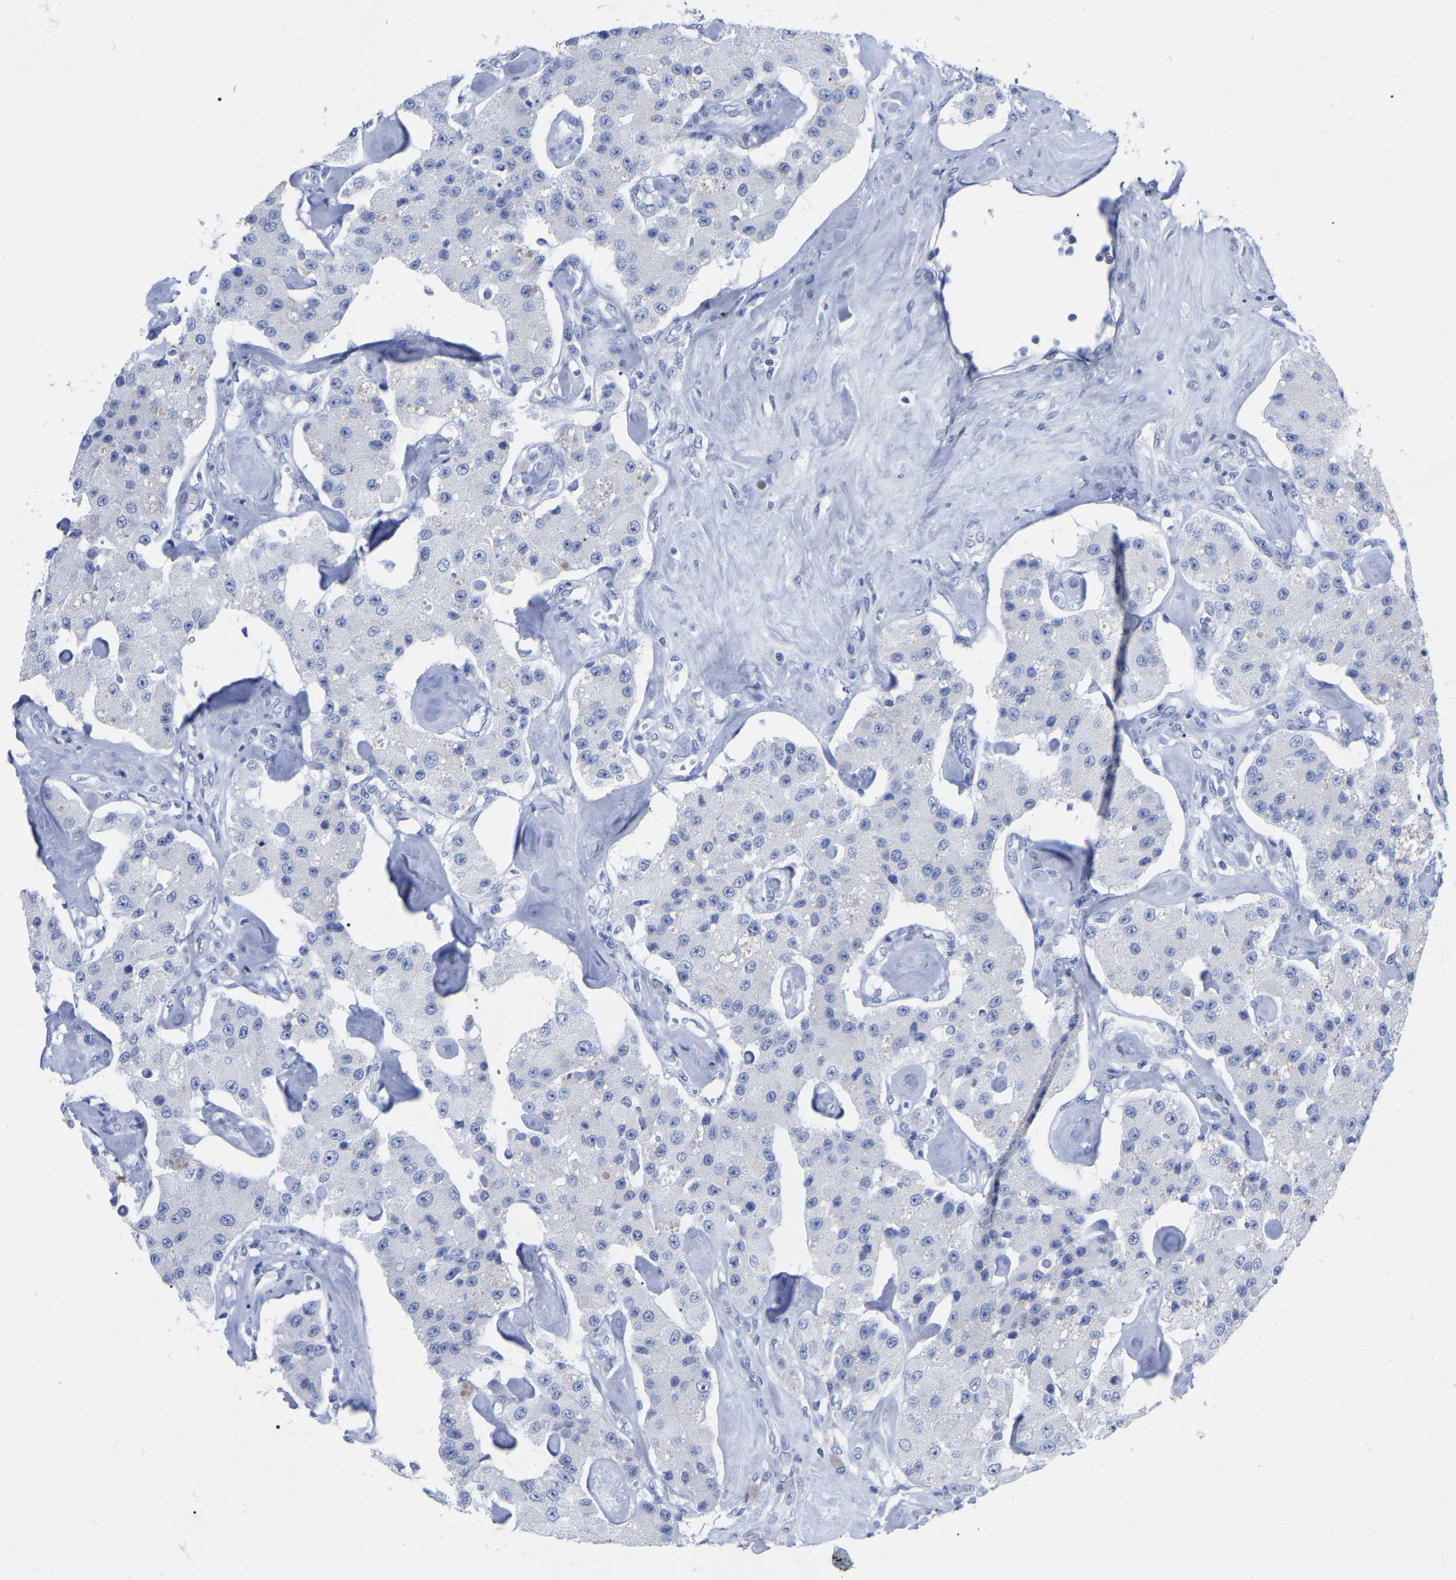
{"staining": {"intensity": "negative", "quantity": "none", "location": "none"}, "tissue": "carcinoid", "cell_type": "Tumor cells", "image_type": "cancer", "snomed": [{"axis": "morphology", "description": "Carcinoid, malignant, NOS"}, {"axis": "topography", "description": "Pancreas"}], "caption": "This histopathology image is of carcinoid stained with immunohistochemistry (IHC) to label a protein in brown with the nuclei are counter-stained blue. There is no positivity in tumor cells.", "gene": "ZNF629", "patient": {"sex": "male", "age": 41}}